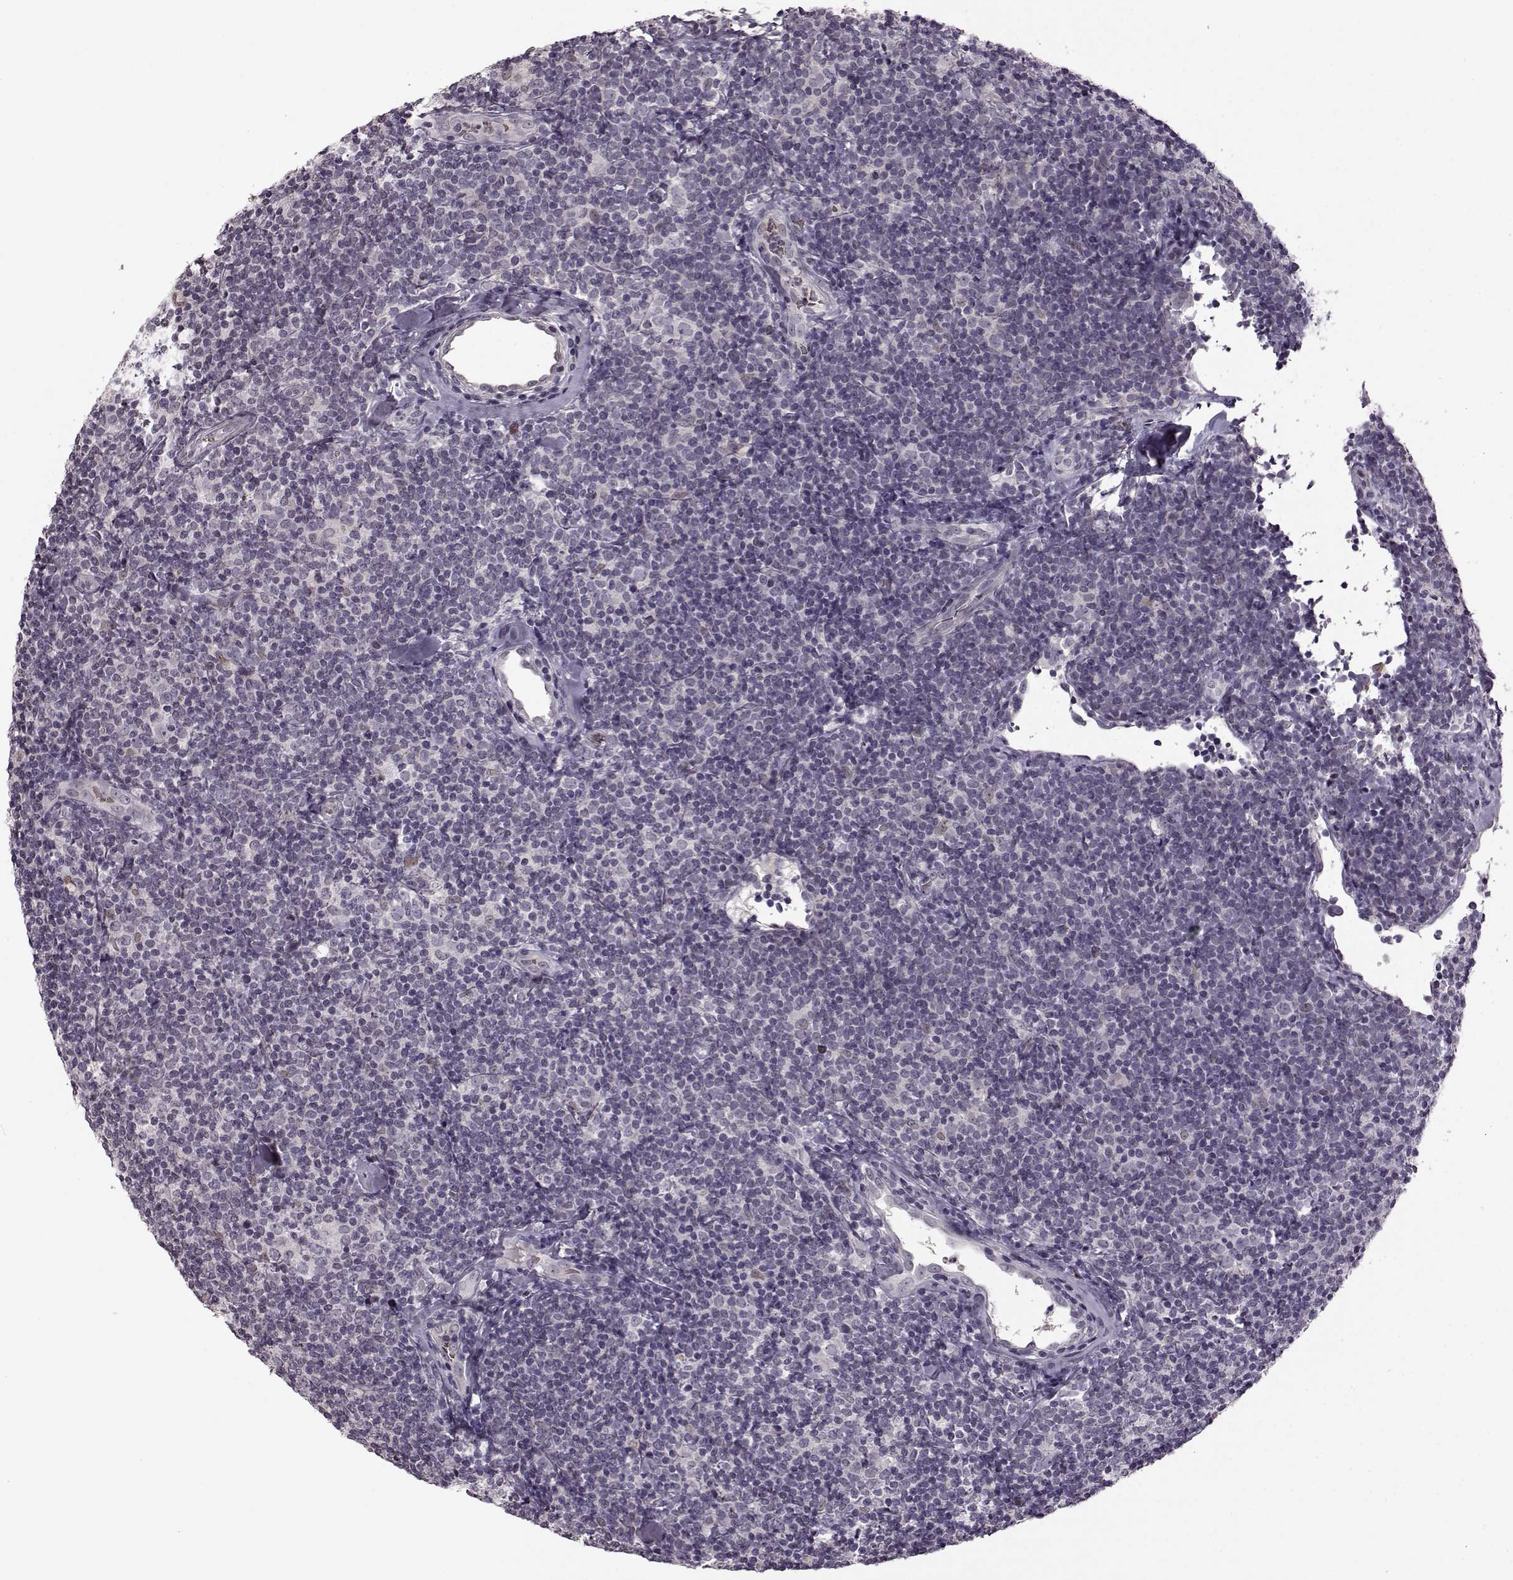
{"staining": {"intensity": "negative", "quantity": "none", "location": "none"}, "tissue": "lymphoma", "cell_type": "Tumor cells", "image_type": "cancer", "snomed": [{"axis": "morphology", "description": "Malignant lymphoma, non-Hodgkin's type, Low grade"}, {"axis": "topography", "description": "Lymph node"}], "caption": "Tumor cells show no significant protein staining in lymphoma.", "gene": "CNGA3", "patient": {"sex": "female", "age": 56}}